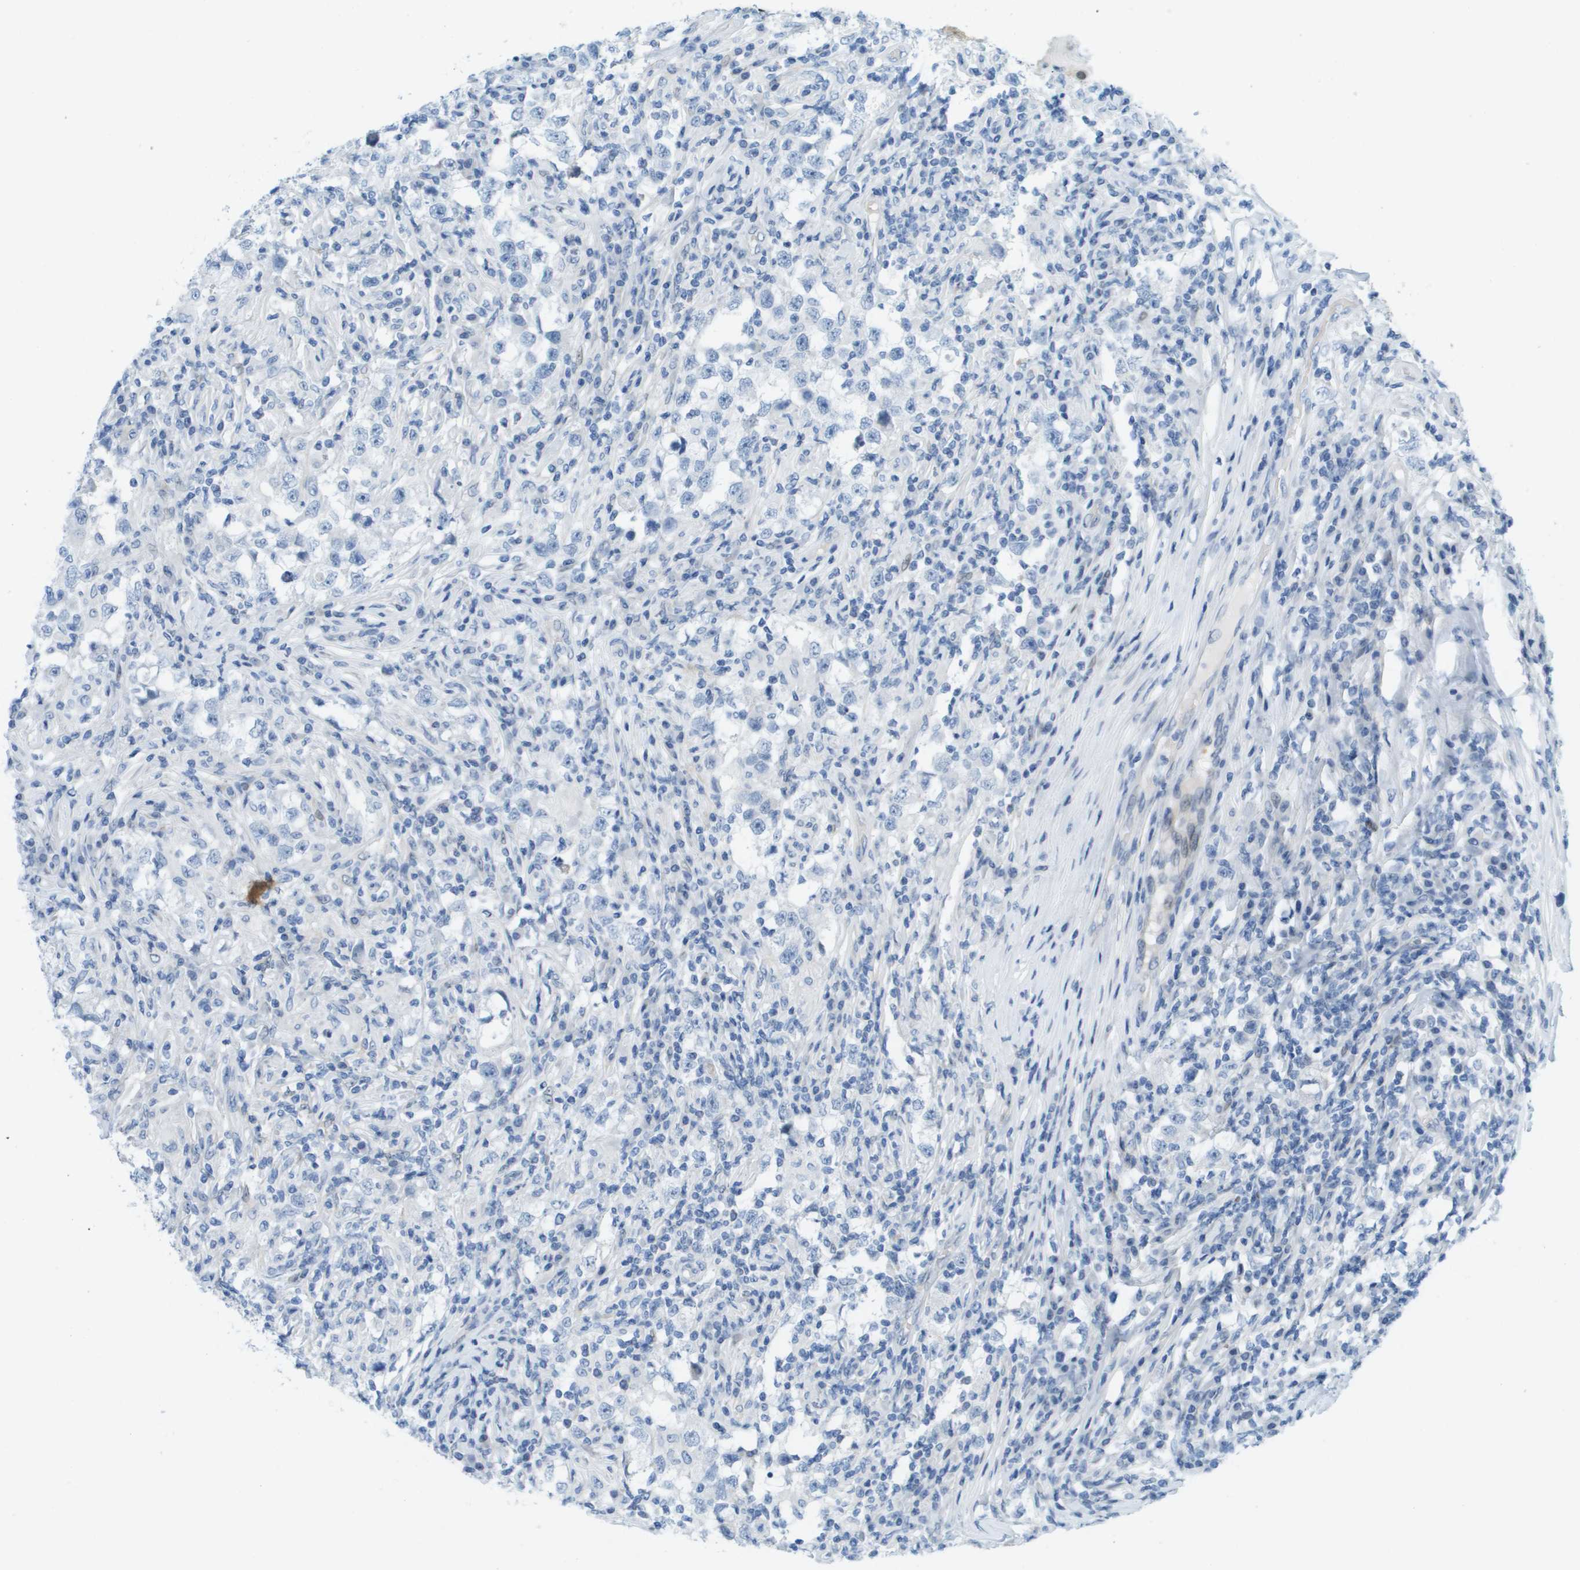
{"staining": {"intensity": "negative", "quantity": "none", "location": "none"}, "tissue": "testis cancer", "cell_type": "Tumor cells", "image_type": "cancer", "snomed": [{"axis": "morphology", "description": "Carcinoma, Embryonal, NOS"}, {"axis": "topography", "description": "Testis"}], "caption": "High power microscopy histopathology image of an immunohistochemistry histopathology image of embryonal carcinoma (testis), revealing no significant positivity in tumor cells.", "gene": "CUL9", "patient": {"sex": "male", "age": 21}}